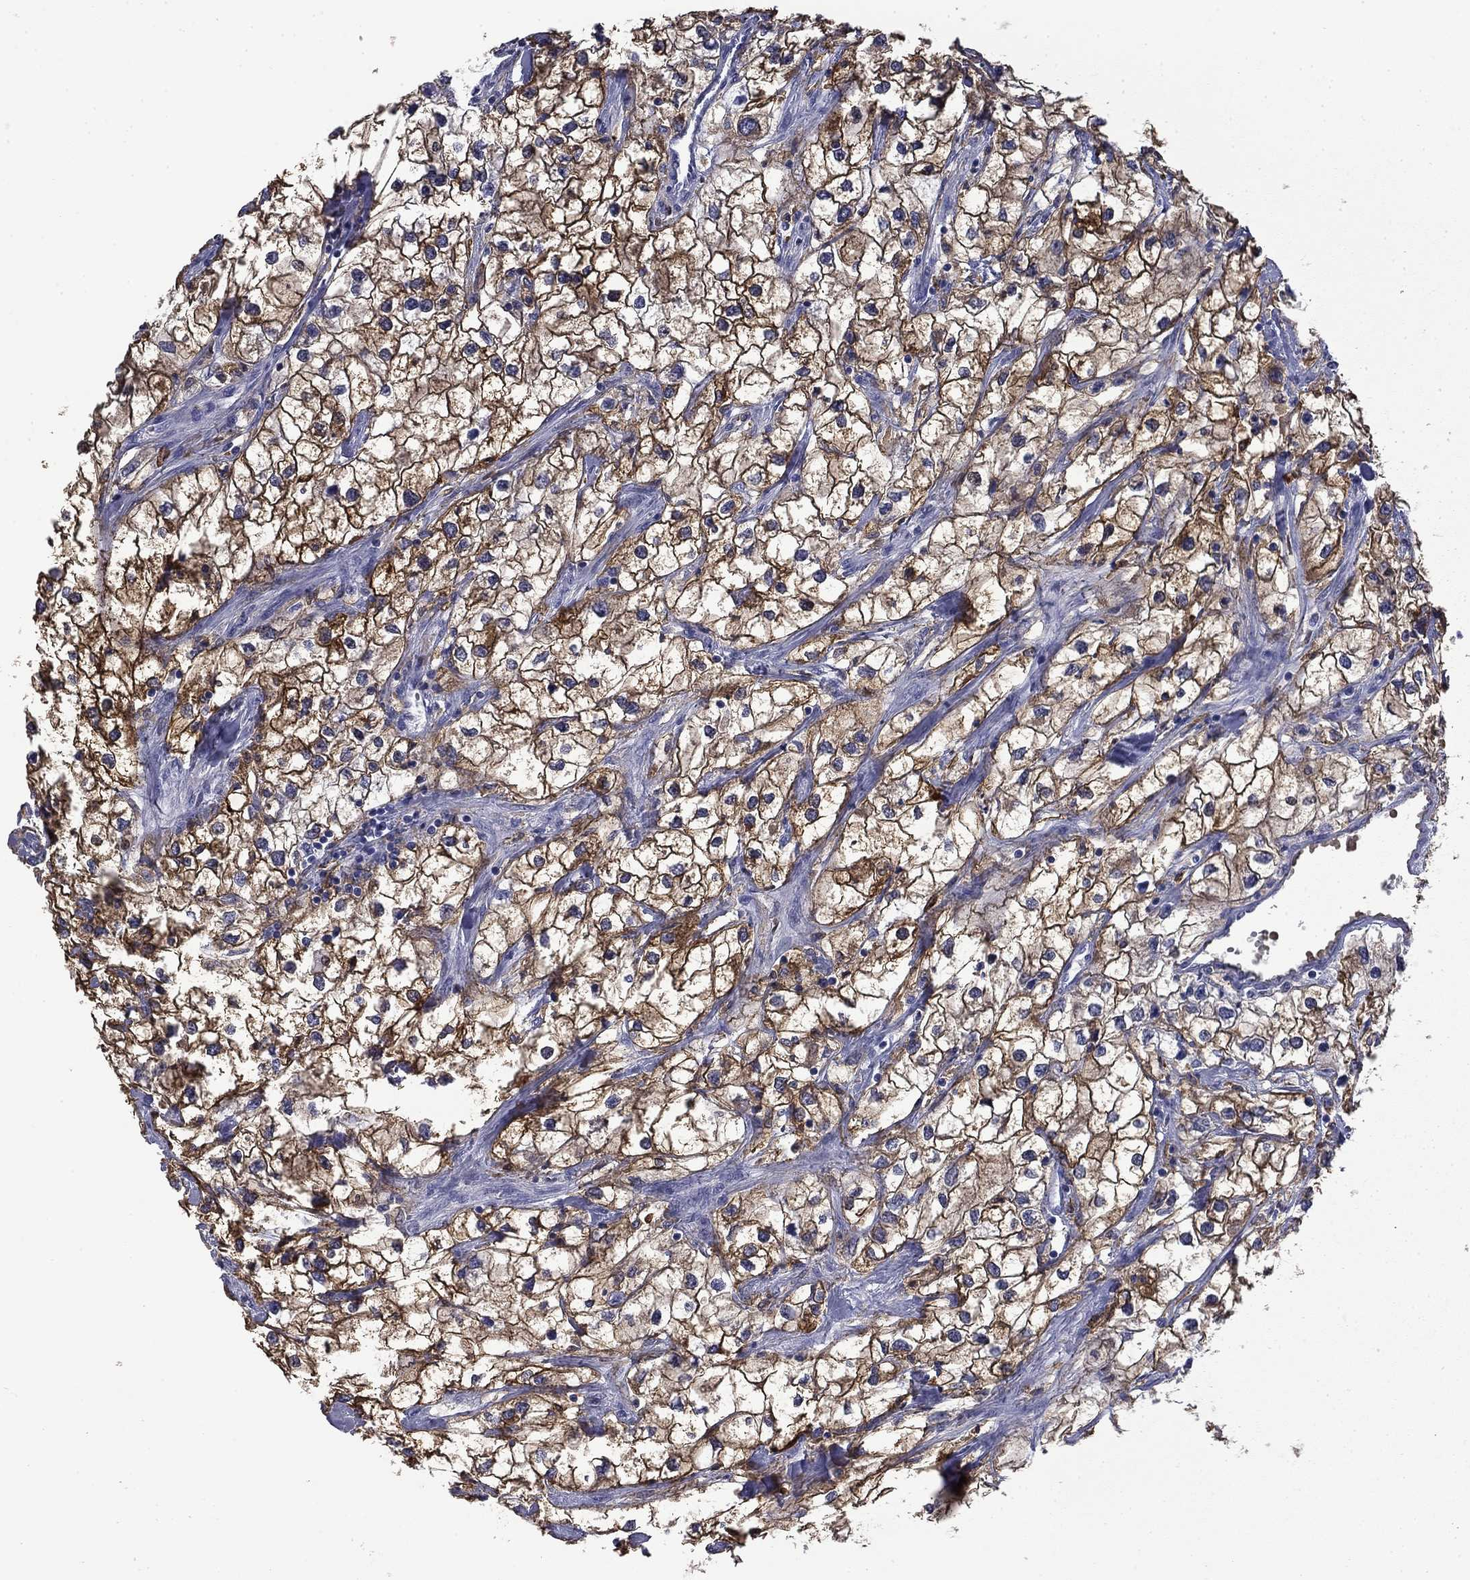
{"staining": {"intensity": "strong", "quantity": ">75%", "location": "cytoplasmic/membranous"}, "tissue": "renal cancer", "cell_type": "Tumor cells", "image_type": "cancer", "snomed": [{"axis": "morphology", "description": "Adenocarcinoma, NOS"}, {"axis": "topography", "description": "Kidney"}], "caption": "Strong cytoplasmic/membranous protein expression is present in approximately >75% of tumor cells in renal adenocarcinoma. The protein is shown in brown color, while the nuclei are stained blue.", "gene": "BCL2L14", "patient": {"sex": "male", "age": 59}}